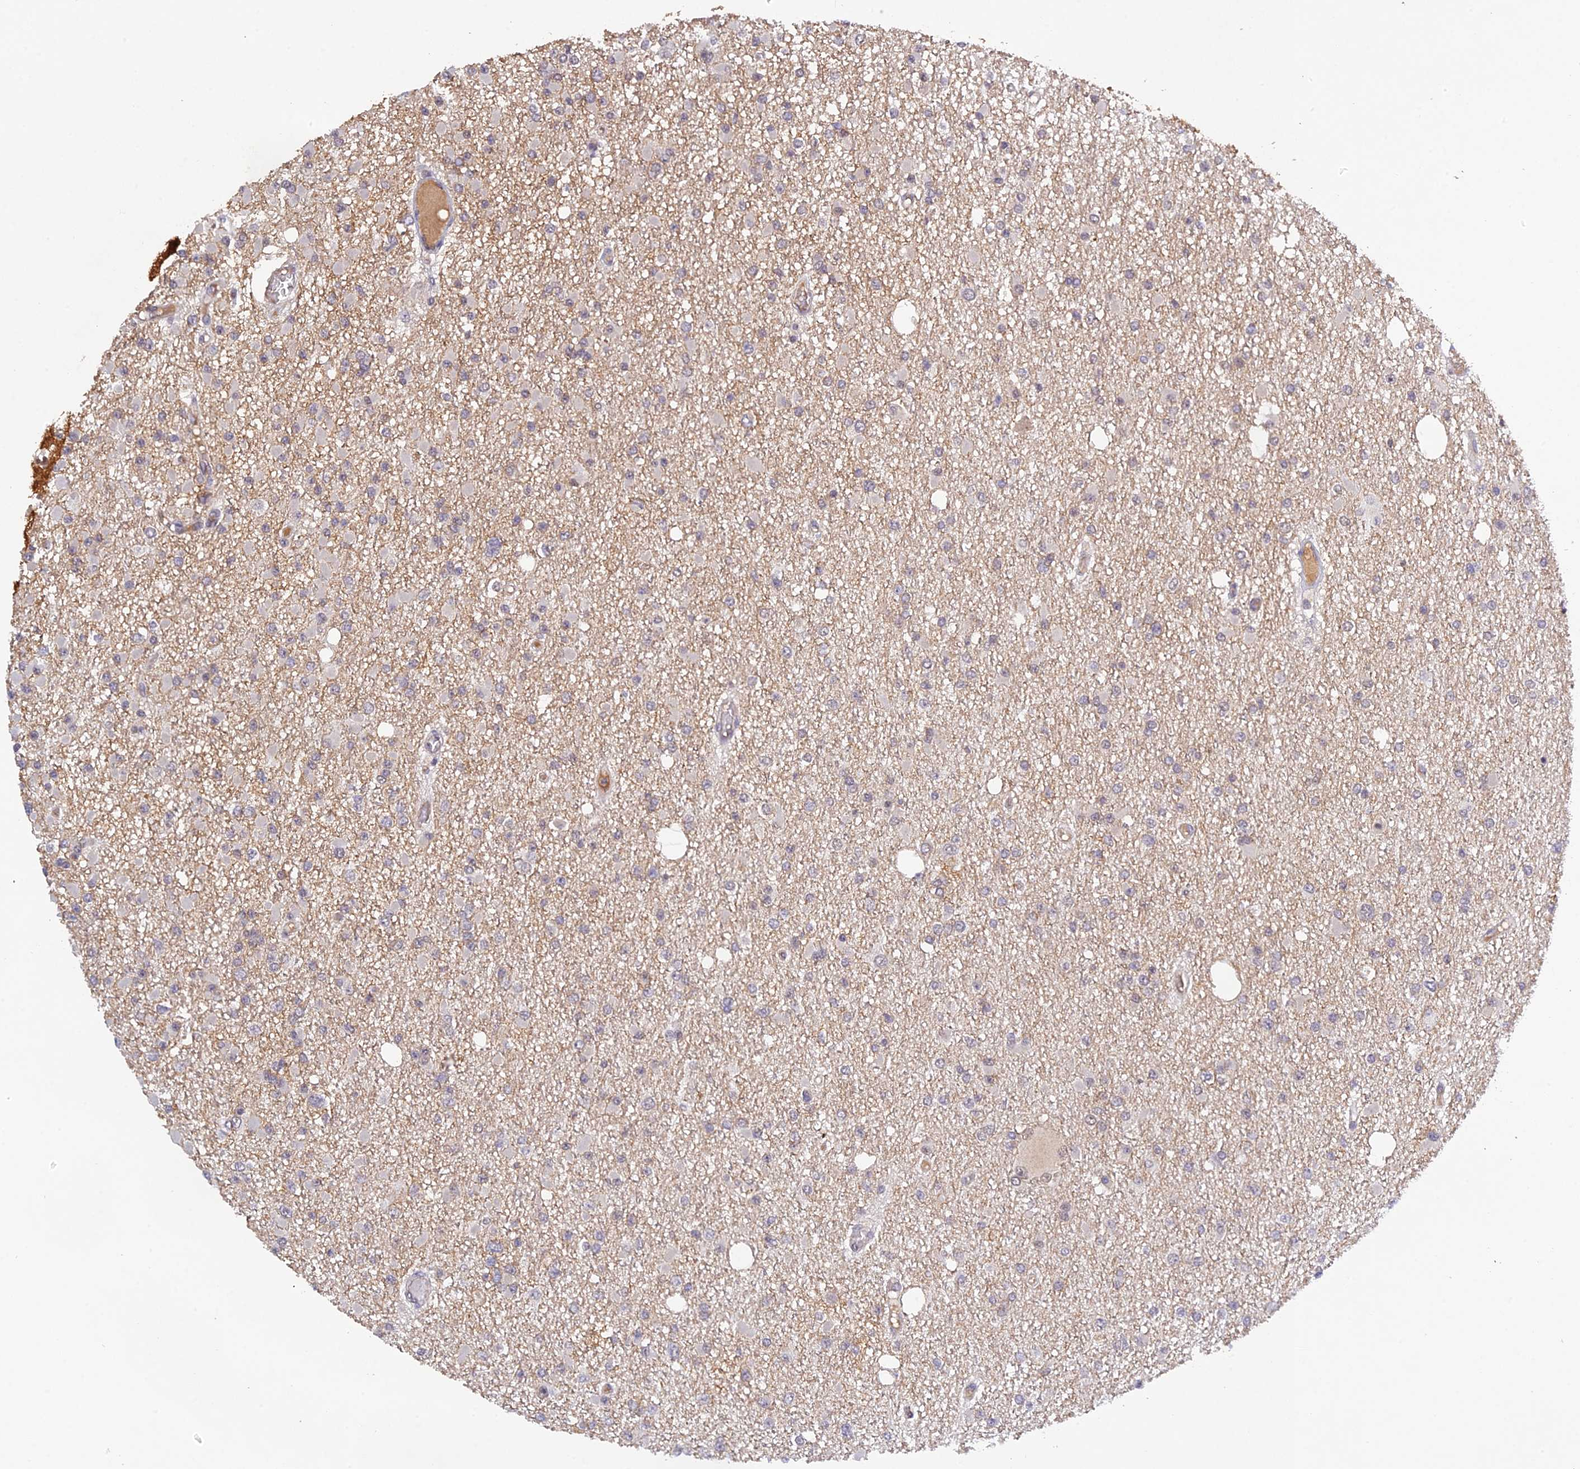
{"staining": {"intensity": "negative", "quantity": "none", "location": "none"}, "tissue": "glioma", "cell_type": "Tumor cells", "image_type": "cancer", "snomed": [{"axis": "morphology", "description": "Glioma, malignant, Low grade"}, {"axis": "topography", "description": "Brain"}], "caption": "Immunohistochemistry (IHC) image of neoplastic tissue: malignant glioma (low-grade) stained with DAB (3,3'-diaminobenzidine) demonstrates no significant protein positivity in tumor cells.", "gene": "ZNF436", "patient": {"sex": "female", "age": 22}}